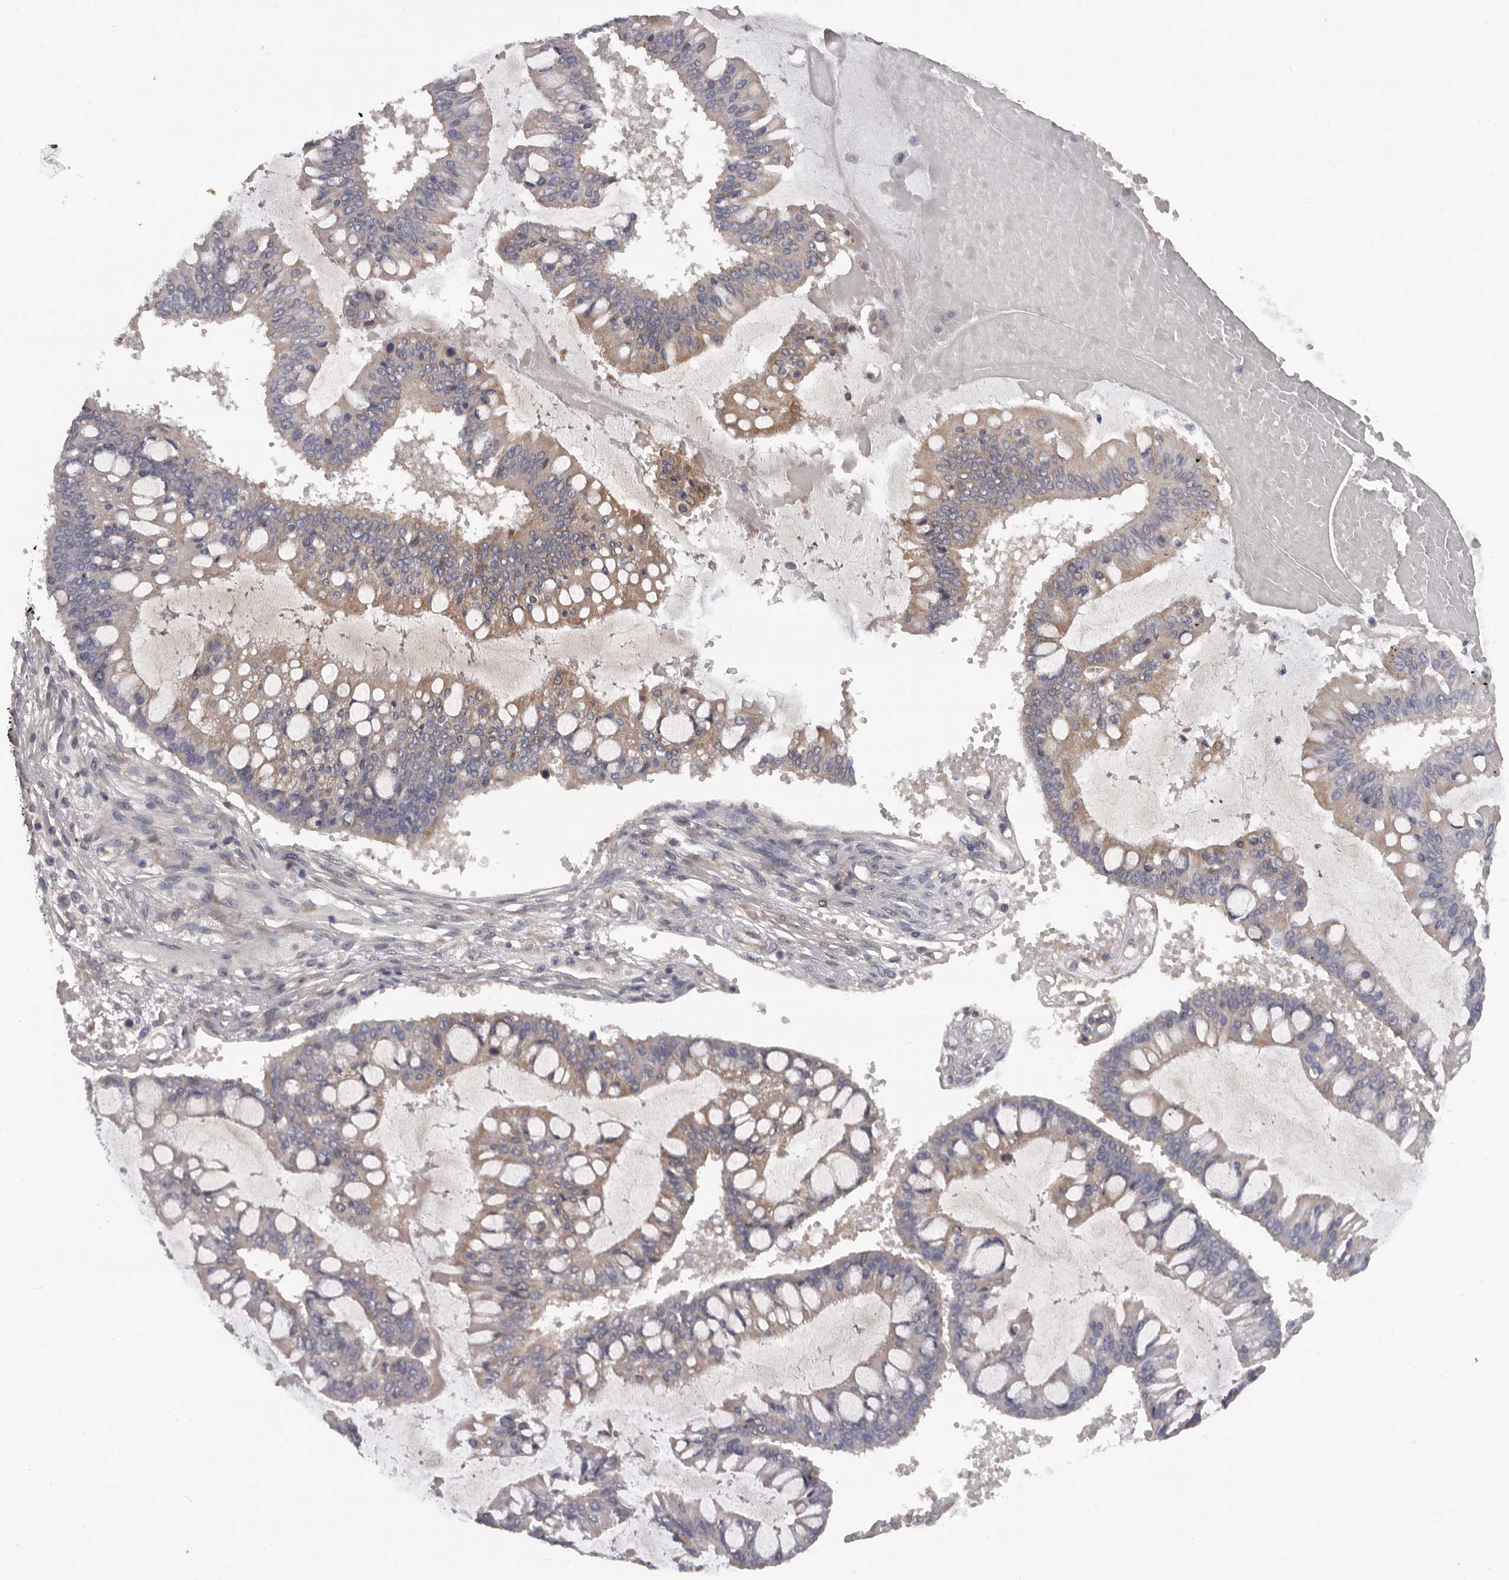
{"staining": {"intensity": "weak", "quantity": "25%-75%", "location": "cytoplasmic/membranous"}, "tissue": "ovarian cancer", "cell_type": "Tumor cells", "image_type": "cancer", "snomed": [{"axis": "morphology", "description": "Cystadenocarcinoma, mucinous, NOS"}, {"axis": "topography", "description": "Ovary"}], "caption": "This photomicrograph exhibits mucinous cystadenocarcinoma (ovarian) stained with immunohistochemistry (IHC) to label a protein in brown. The cytoplasmic/membranous of tumor cells show weak positivity for the protein. Nuclei are counter-stained blue.", "gene": "PRKD1", "patient": {"sex": "female", "age": 73}}